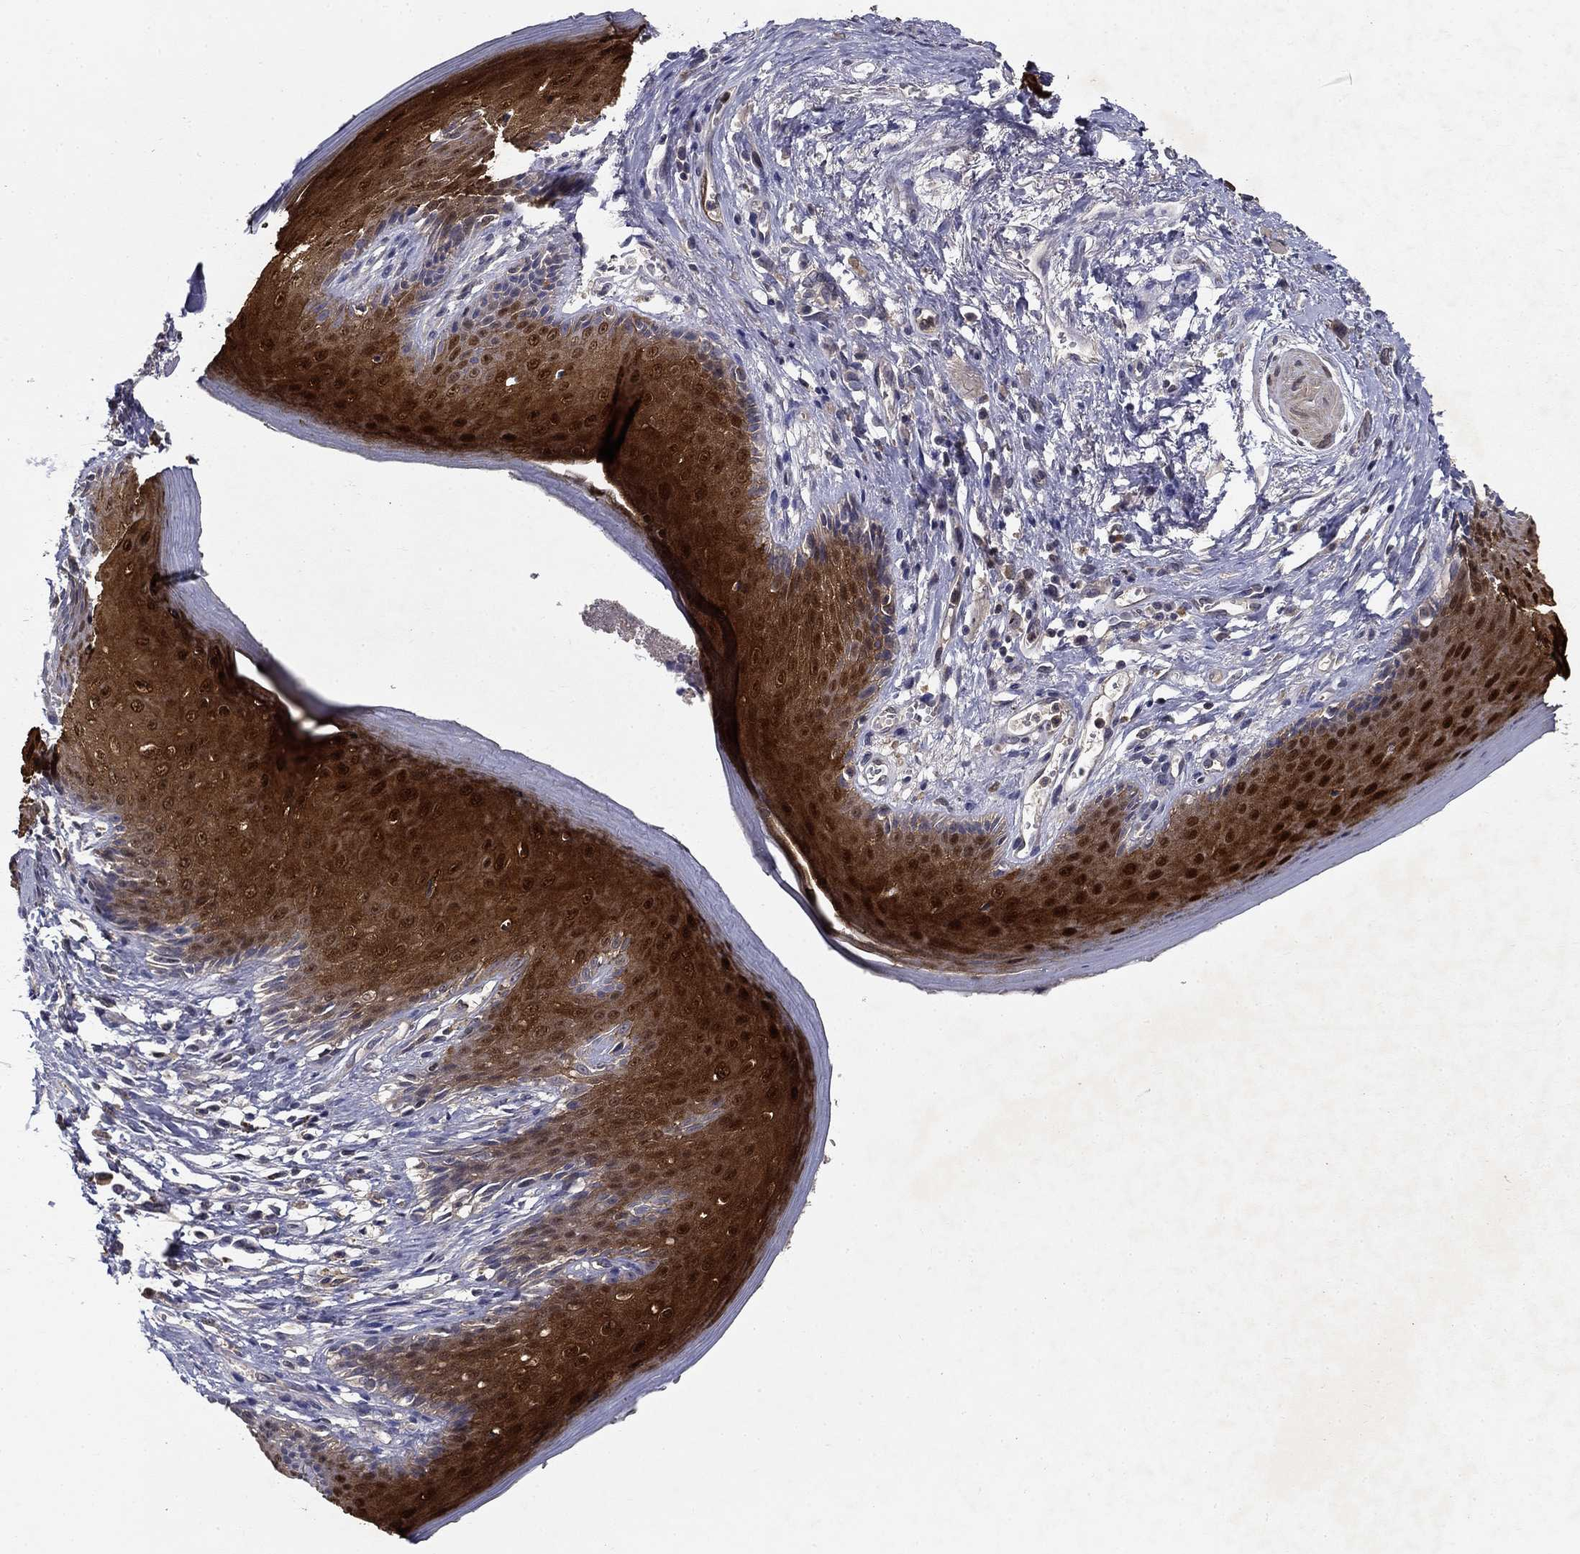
{"staining": {"intensity": "strong", "quantity": ">75%", "location": "cytoplasmic/membranous,nuclear"}, "tissue": "skin", "cell_type": "Epidermal cells", "image_type": "normal", "snomed": [{"axis": "morphology", "description": "Normal tissue, NOS"}, {"axis": "morphology", "description": "Adenocarcinoma, NOS"}, {"axis": "topography", "description": "Rectum"}, {"axis": "topography", "description": "Anal"}], "caption": "Immunohistochemical staining of benign skin demonstrates strong cytoplasmic/membranous,nuclear protein expression in approximately >75% of epidermal cells. (IHC, brightfield microscopy, high magnification).", "gene": "GLTP", "patient": {"sex": "female", "age": 68}}